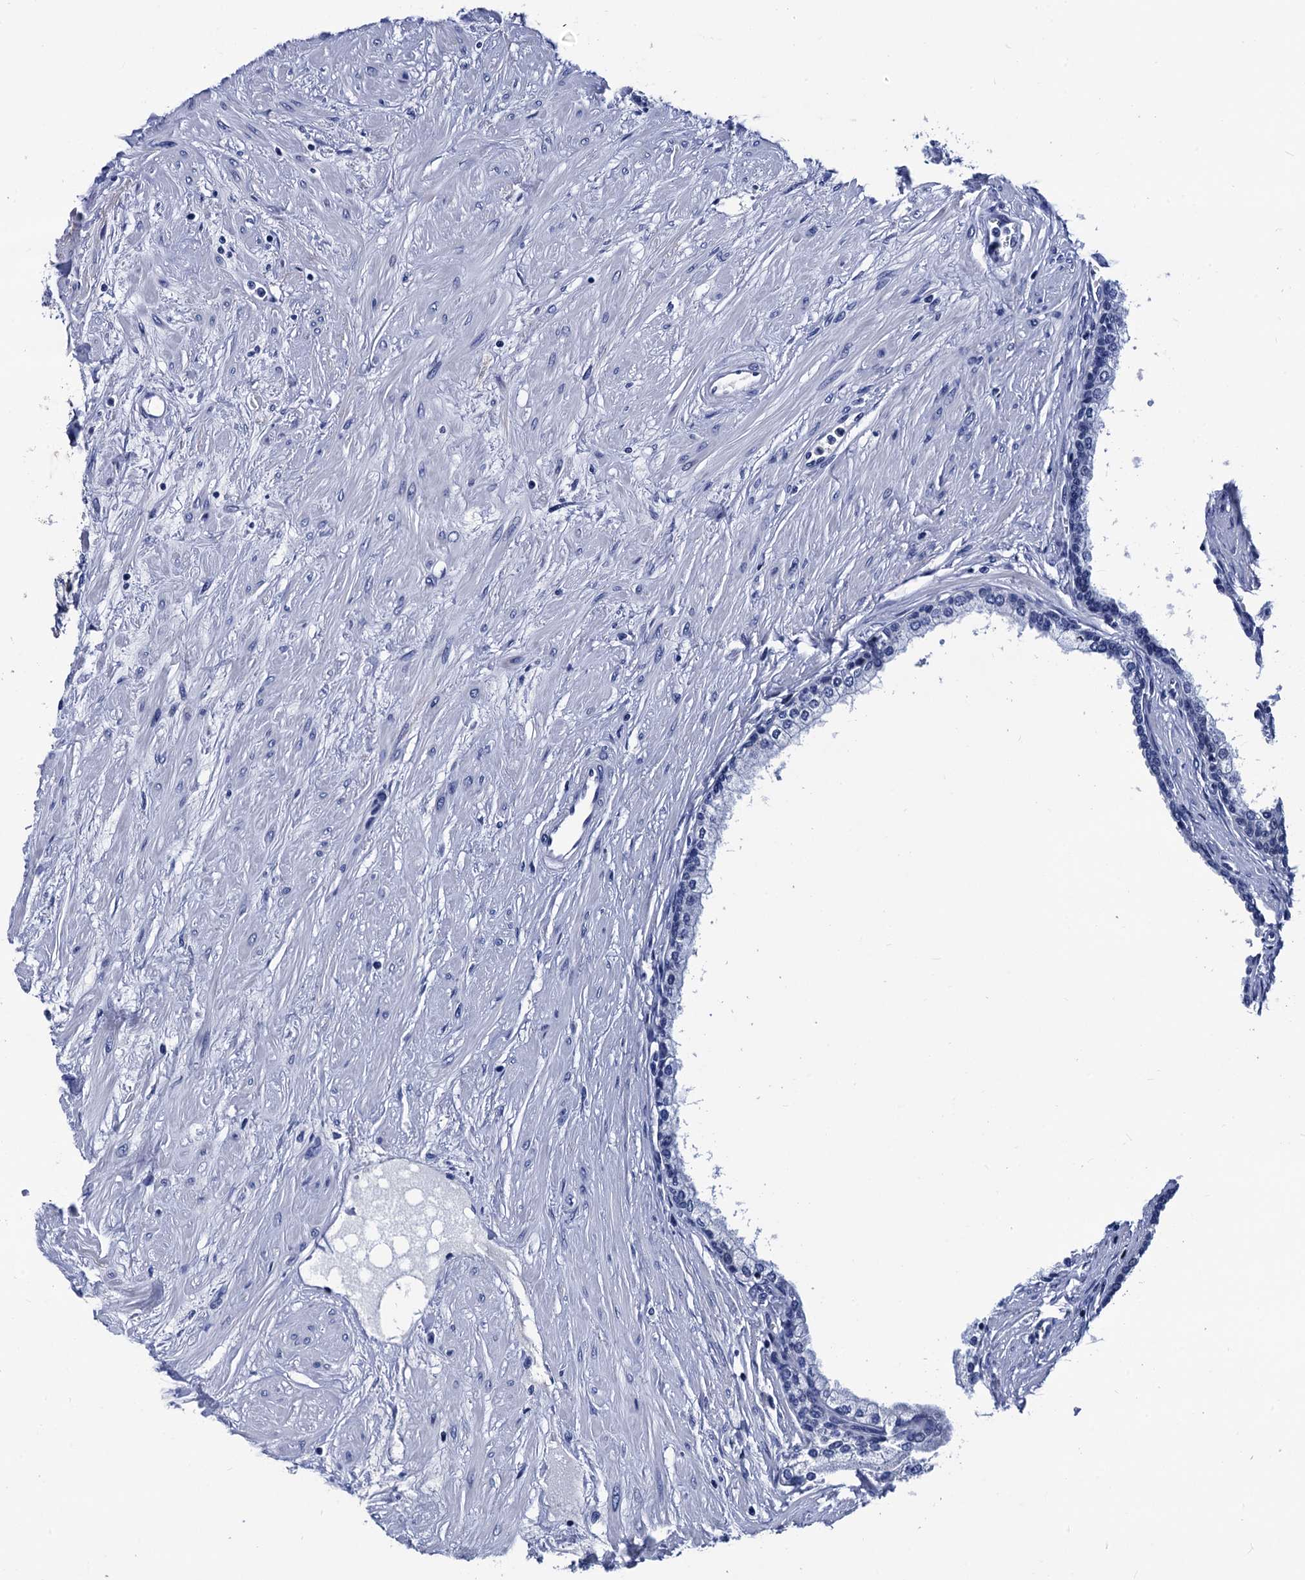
{"staining": {"intensity": "negative", "quantity": "none", "location": "none"}, "tissue": "prostate", "cell_type": "Glandular cells", "image_type": "normal", "snomed": [{"axis": "morphology", "description": "Normal tissue, NOS"}, {"axis": "topography", "description": "Prostate"}], "caption": "Prostate was stained to show a protein in brown. There is no significant staining in glandular cells. Nuclei are stained in blue.", "gene": "LRRC30", "patient": {"sex": "male", "age": 60}}